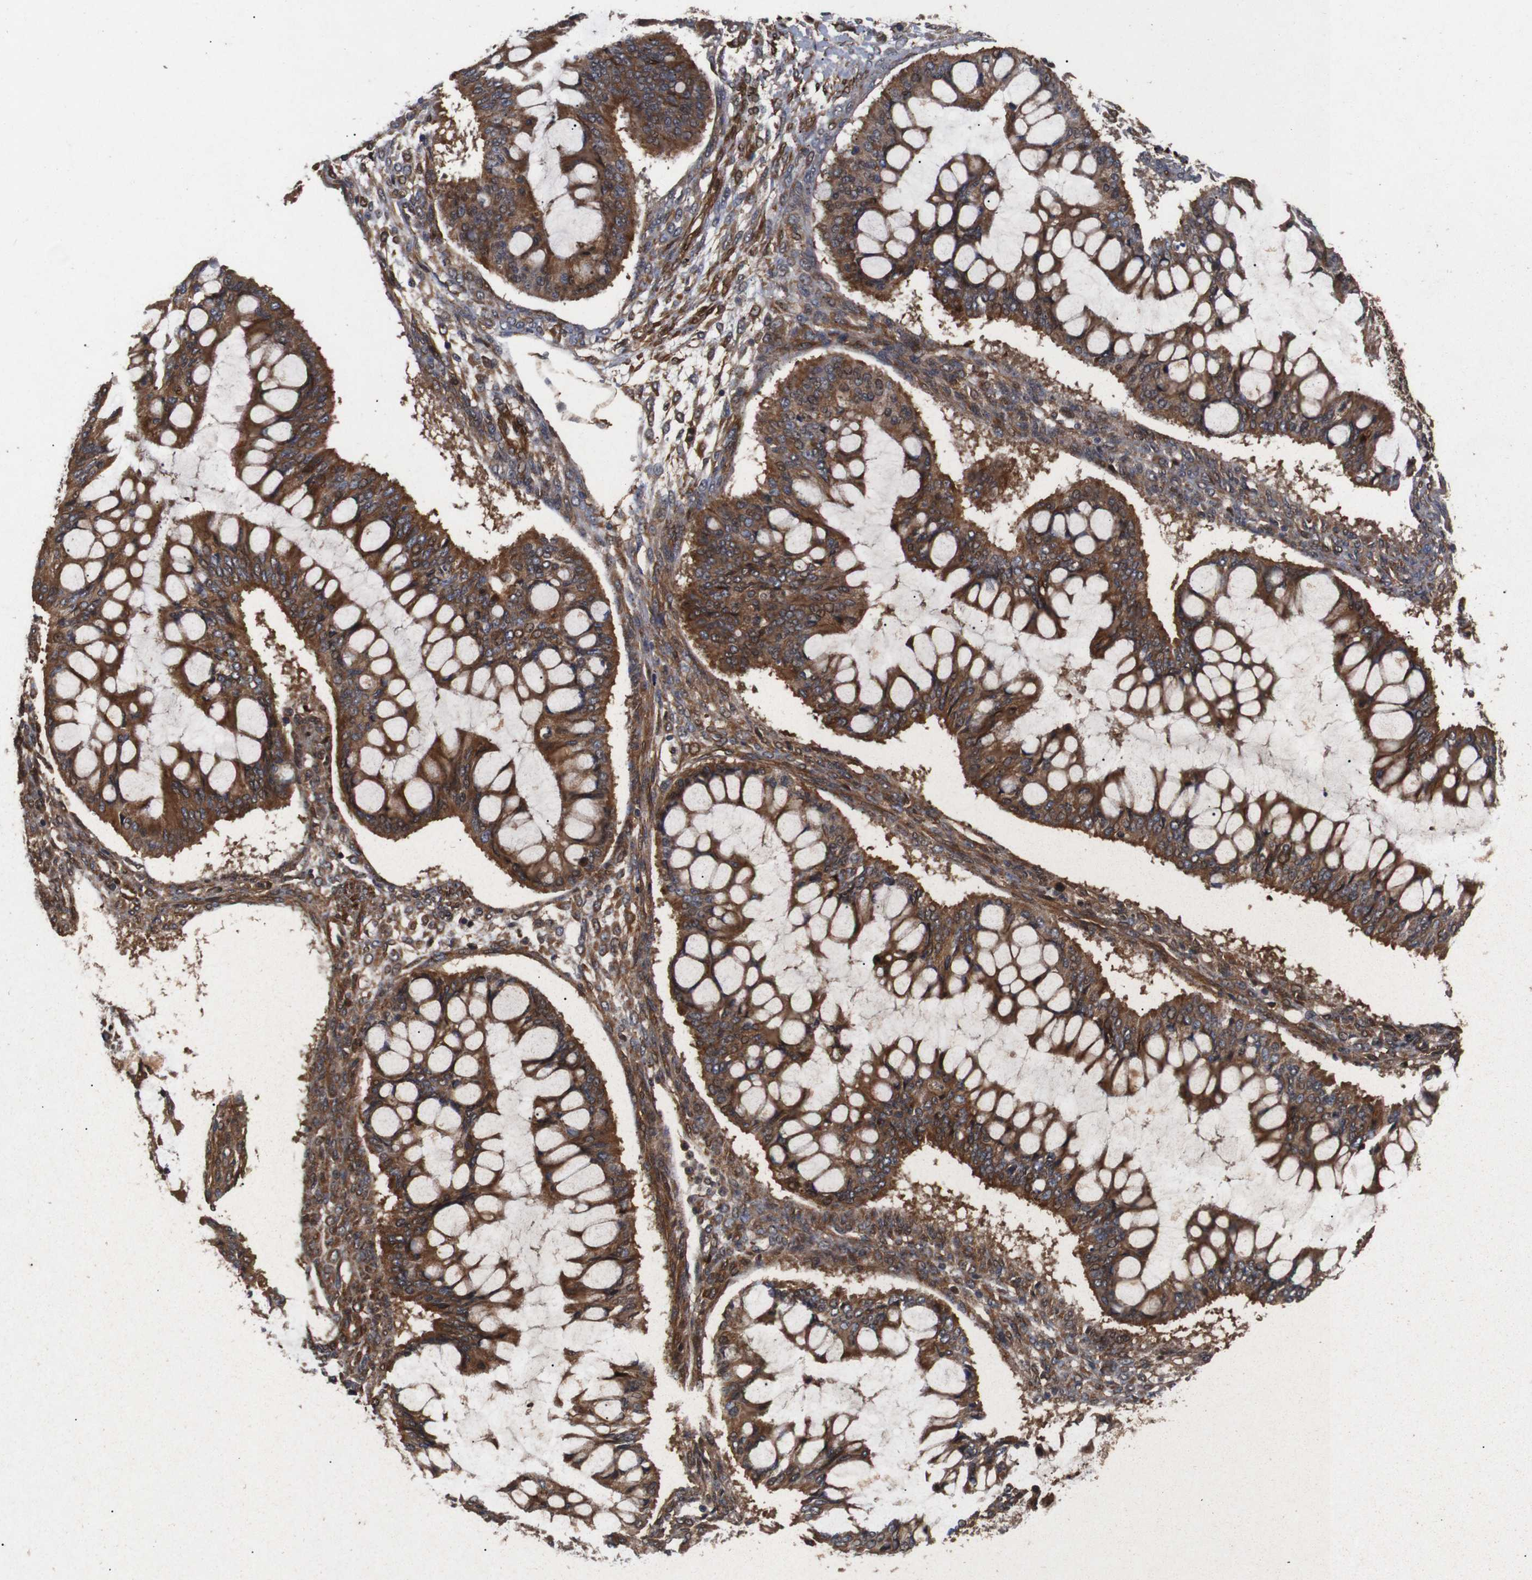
{"staining": {"intensity": "strong", "quantity": ">75%", "location": "cytoplasmic/membranous"}, "tissue": "ovarian cancer", "cell_type": "Tumor cells", "image_type": "cancer", "snomed": [{"axis": "morphology", "description": "Cystadenocarcinoma, mucinous, NOS"}, {"axis": "topography", "description": "Ovary"}], "caption": "Immunohistochemical staining of human mucinous cystadenocarcinoma (ovarian) exhibits high levels of strong cytoplasmic/membranous protein staining in approximately >75% of tumor cells. The staining is performed using DAB brown chromogen to label protein expression. The nuclei are counter-stained blue using hematoxylin.", "gene": "PAWR", "patient": {"sex": "female", "age": 73}}